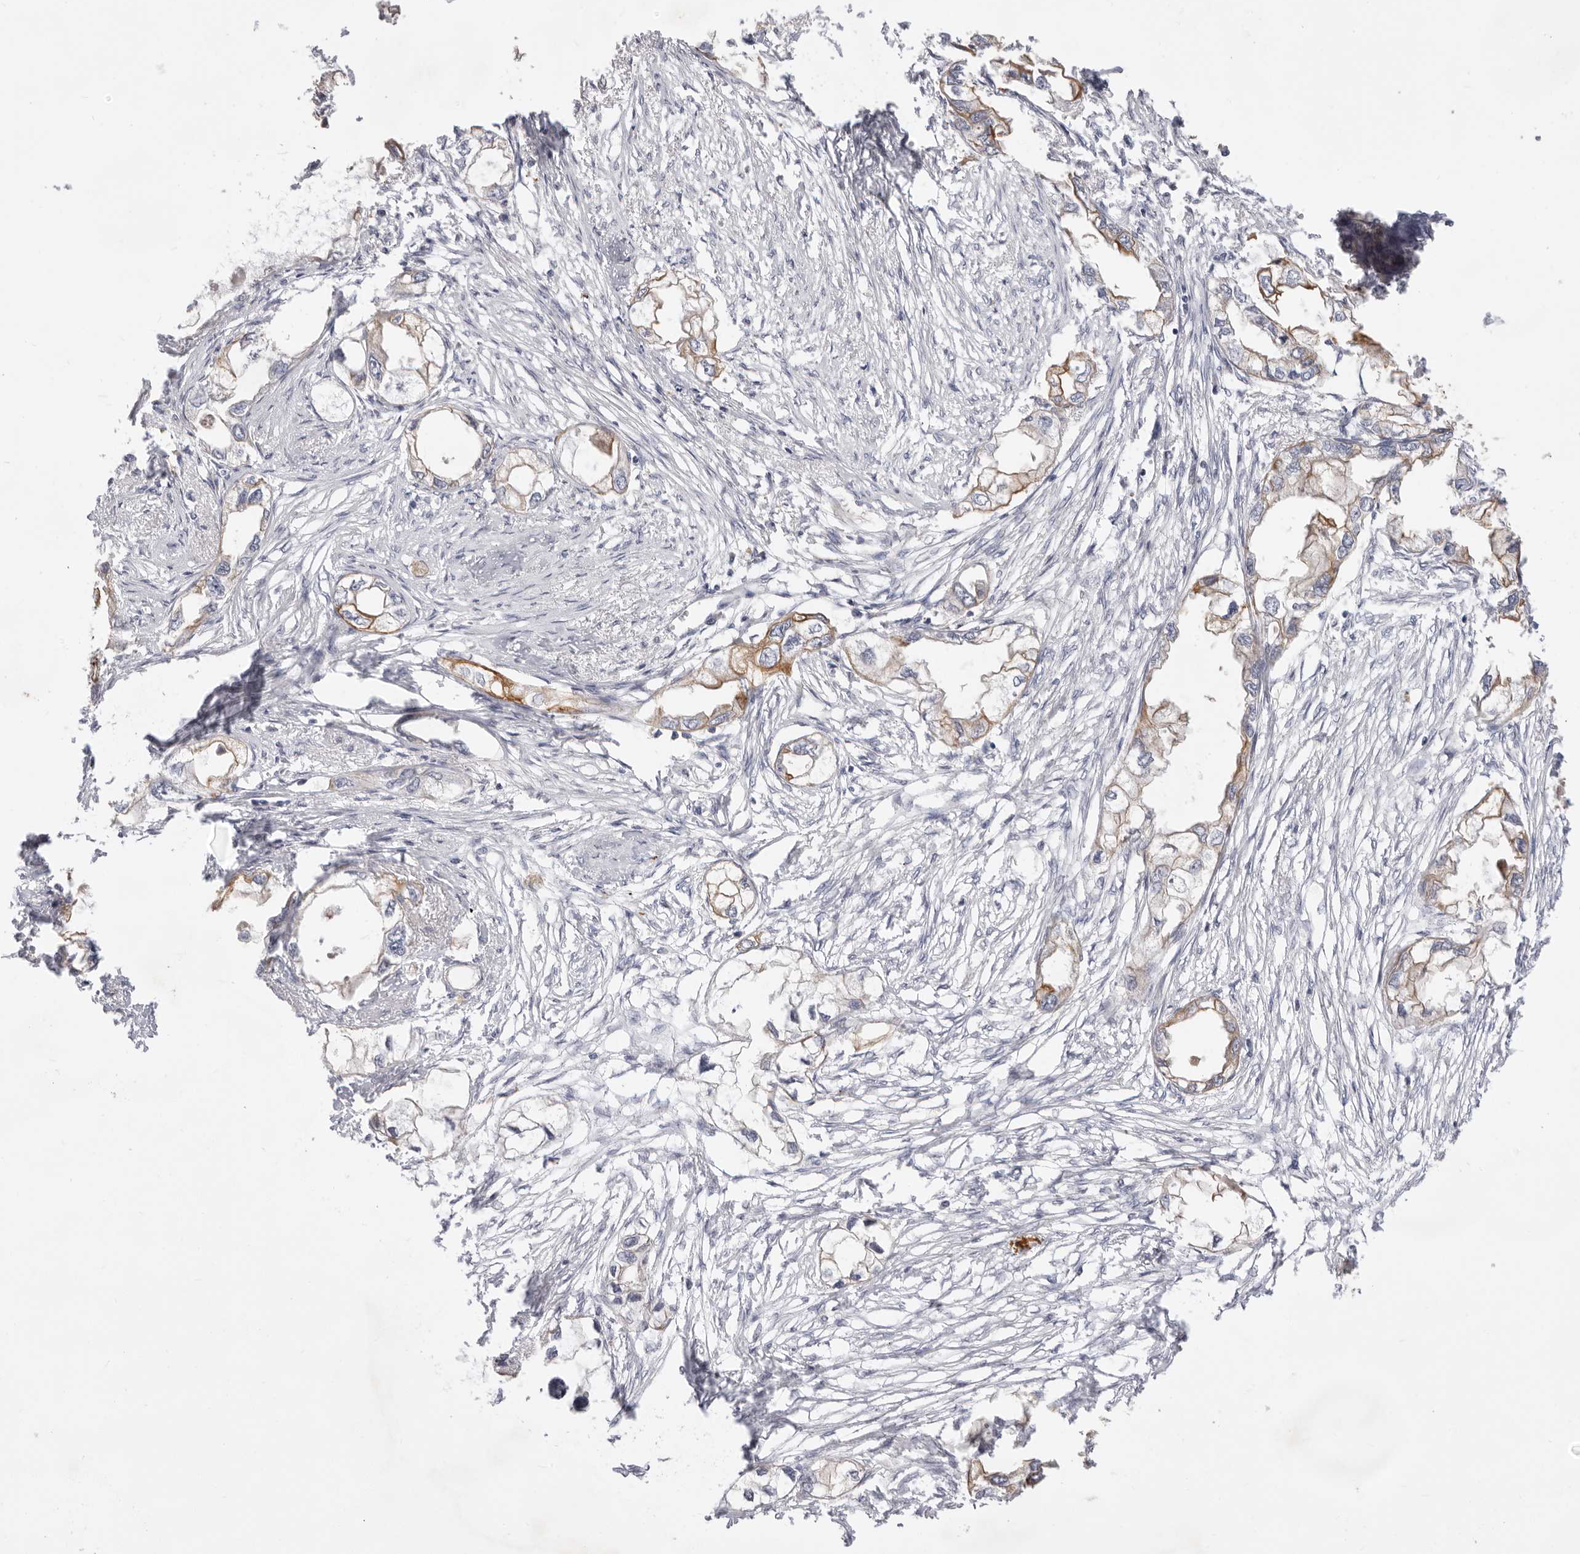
{"staining": {"intensity": "moderate", "quantity": "25%-75%", "location": "cytoplasmic/membranous"}, "tissue": "endometrial cancer", "cell_type": "Tumor cells", "image_type": "cancer", "snomed": [{"axis": "morphology", "description": "Adenocarcinoma, NOS"}, {"axis": "morphology", "description": "Adenocarcinoma, metastatic, NOS"}, {"axis": "topography", "description": "Adipose tissue"}, {"axis": "topography", "description": "Endometrium"}], "caption": "Endometrial cancer was stained to show a protein in brown. There is medium levels of moderate cytoplasmic/membranous staining in approximately 25%-75% of tumor cells.", "gene": "USH1C", "patient": {"sex": "female", "age": 67}}